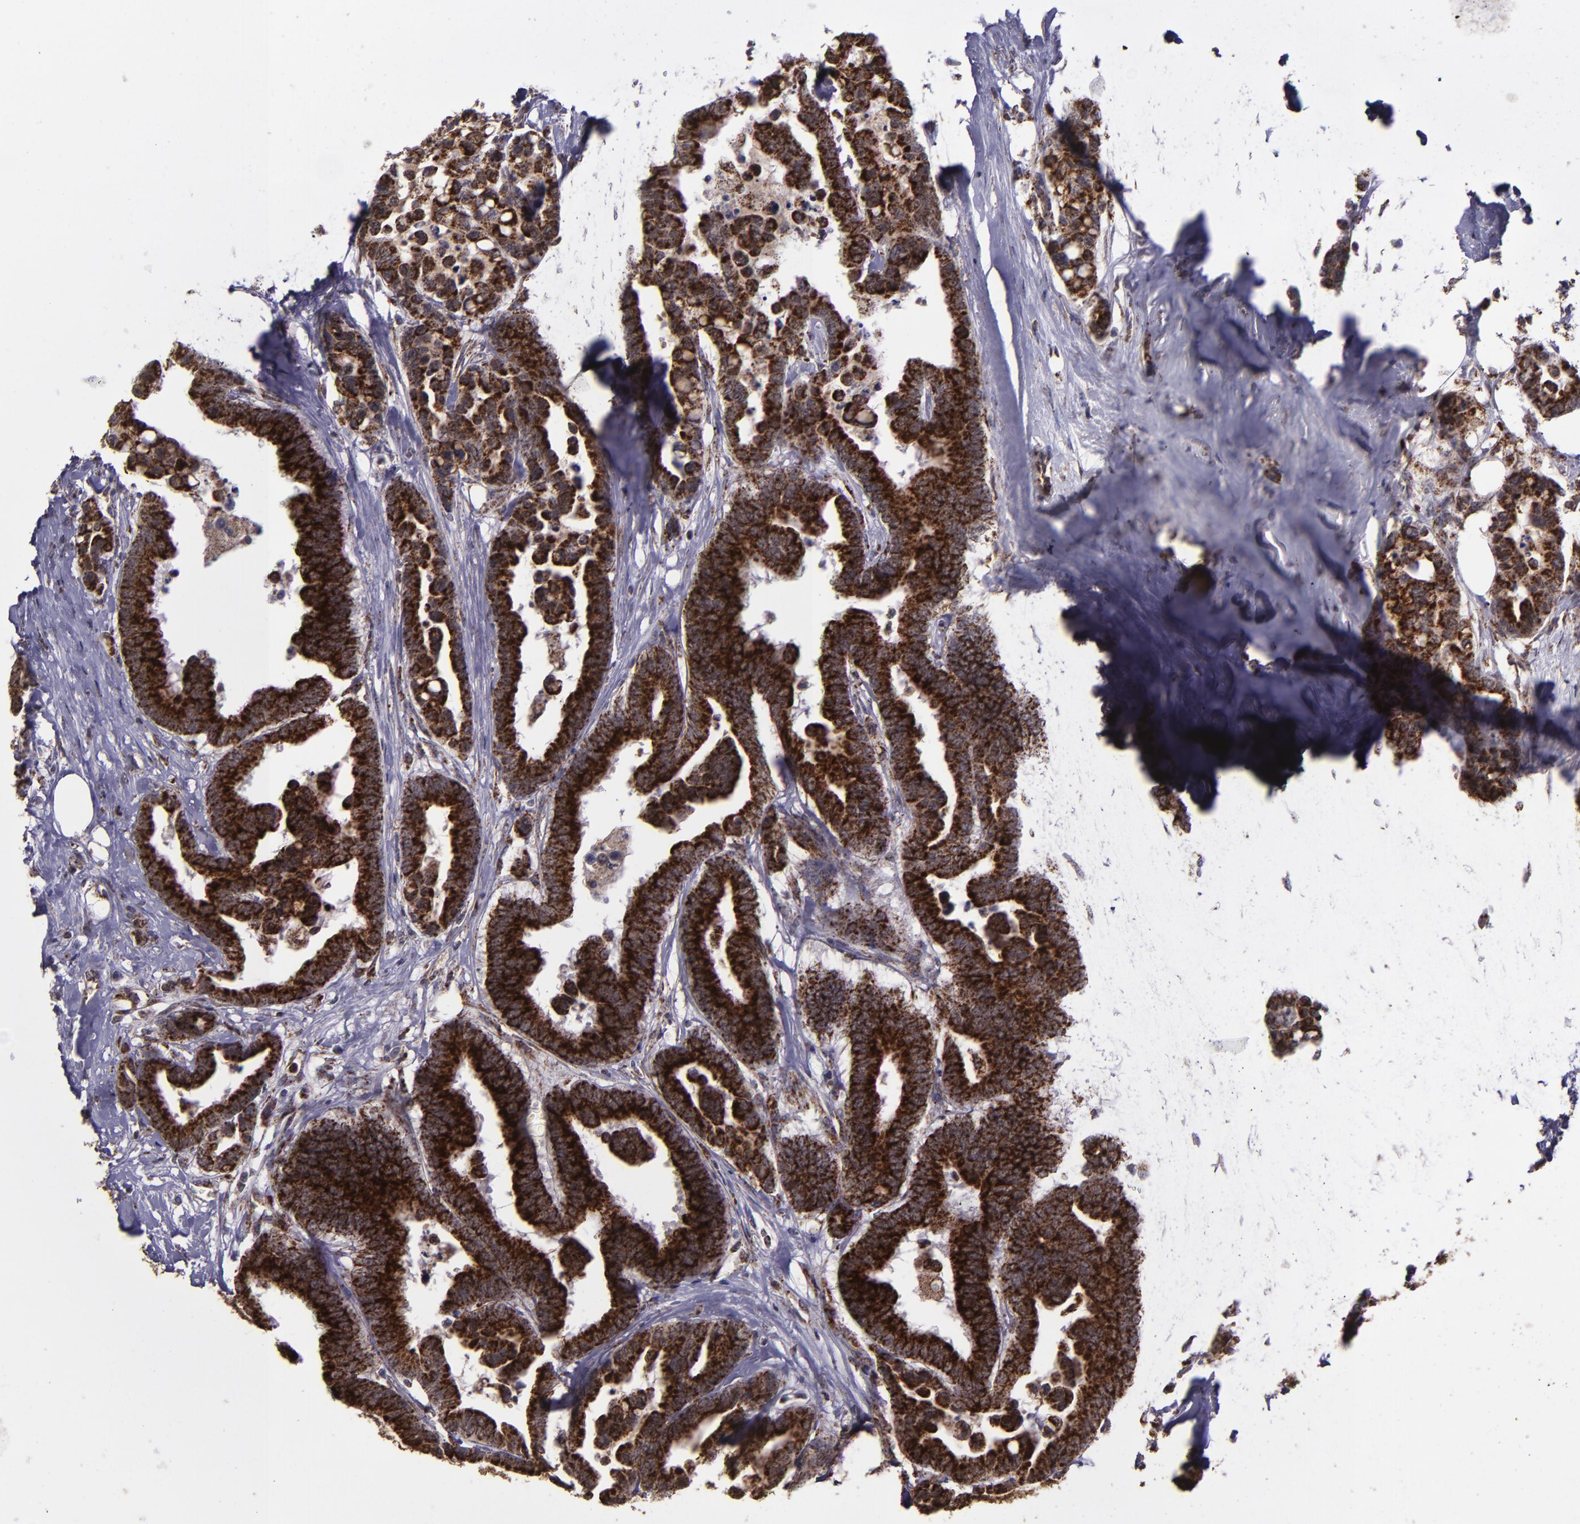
{"staining": {"intensity": "strong", "quantity": ">75%", "location": "cytoplasmic/membranous"}, "tissue": "colorectal cancer", "cell_type": "Tumor cells", "image_type": "cancer", "snomed": [{"axis": "morphology", "description": "Adenocarcinoma, NOS"}, {"axis": "topography", "description": "Colon"}], "caption": "Human adenocarcinoma (colorectal) stained with a protein marker reveals strong staining in tumor cells.", "gene": "LONP1", "patient": {"sex": "male", "age": 82}}